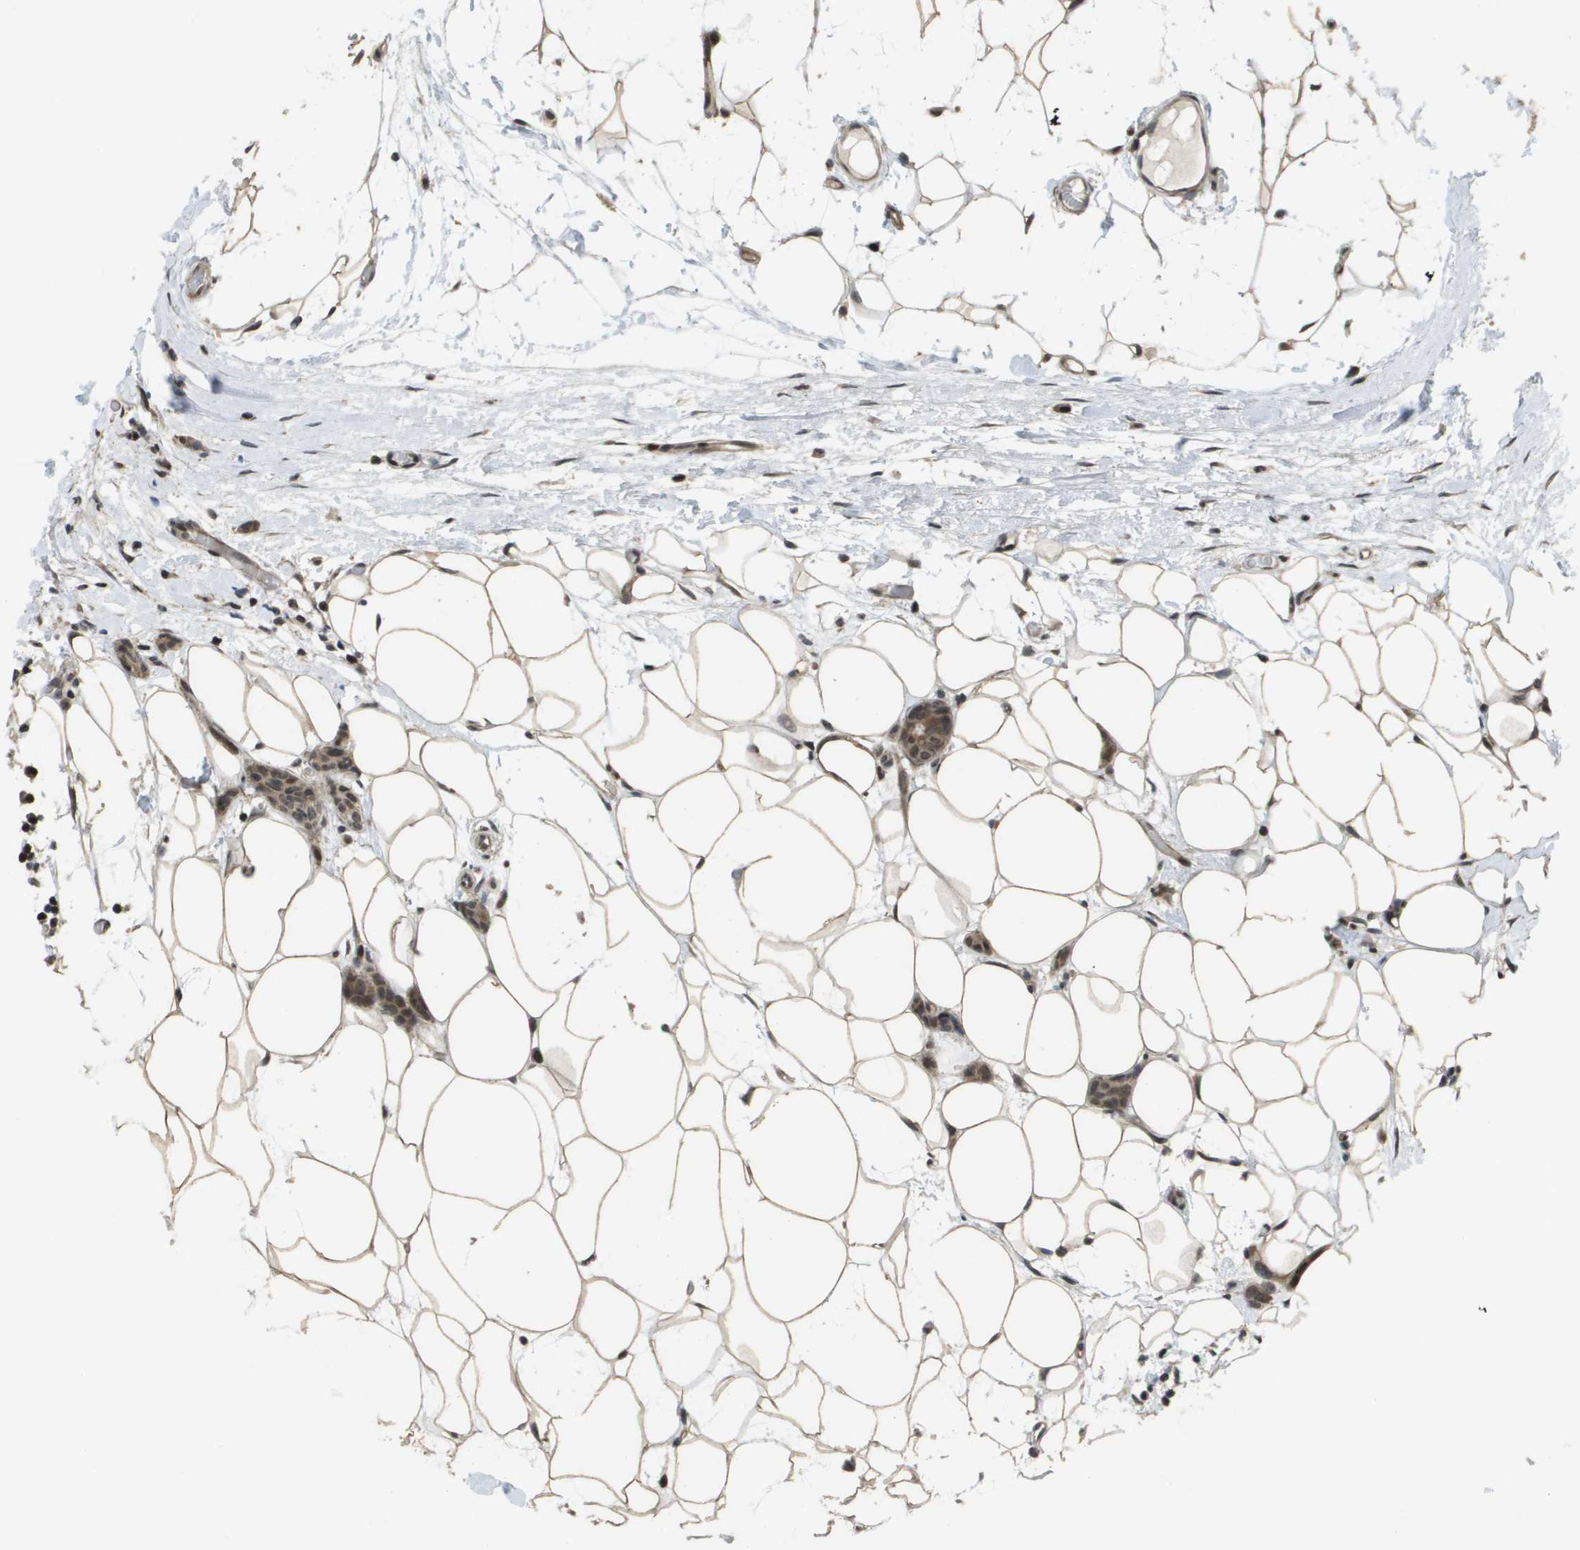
{"staining": {"intensity": "weak", "quantity": ">75%", "location": "cytoplasmic/membranous,nuclear"}, "tissue": "breast cancer", "cell_type": "Tumor cells", "image_type": "cancer", "snomed": [{"axis": "morphology", "description": "Lobular carcinoma"}, {"axis": "topography", "description": "Skin"}, {"axis": "topography", "description": "Breast"}], "caption": "Weak cytoplasmic/membranous and nuclear expression is present in approximately >75% of tumor cells in lobular carcinoma (breast).", "gene": "KAT5", "patient": {"sex": "female", "age": 46}}